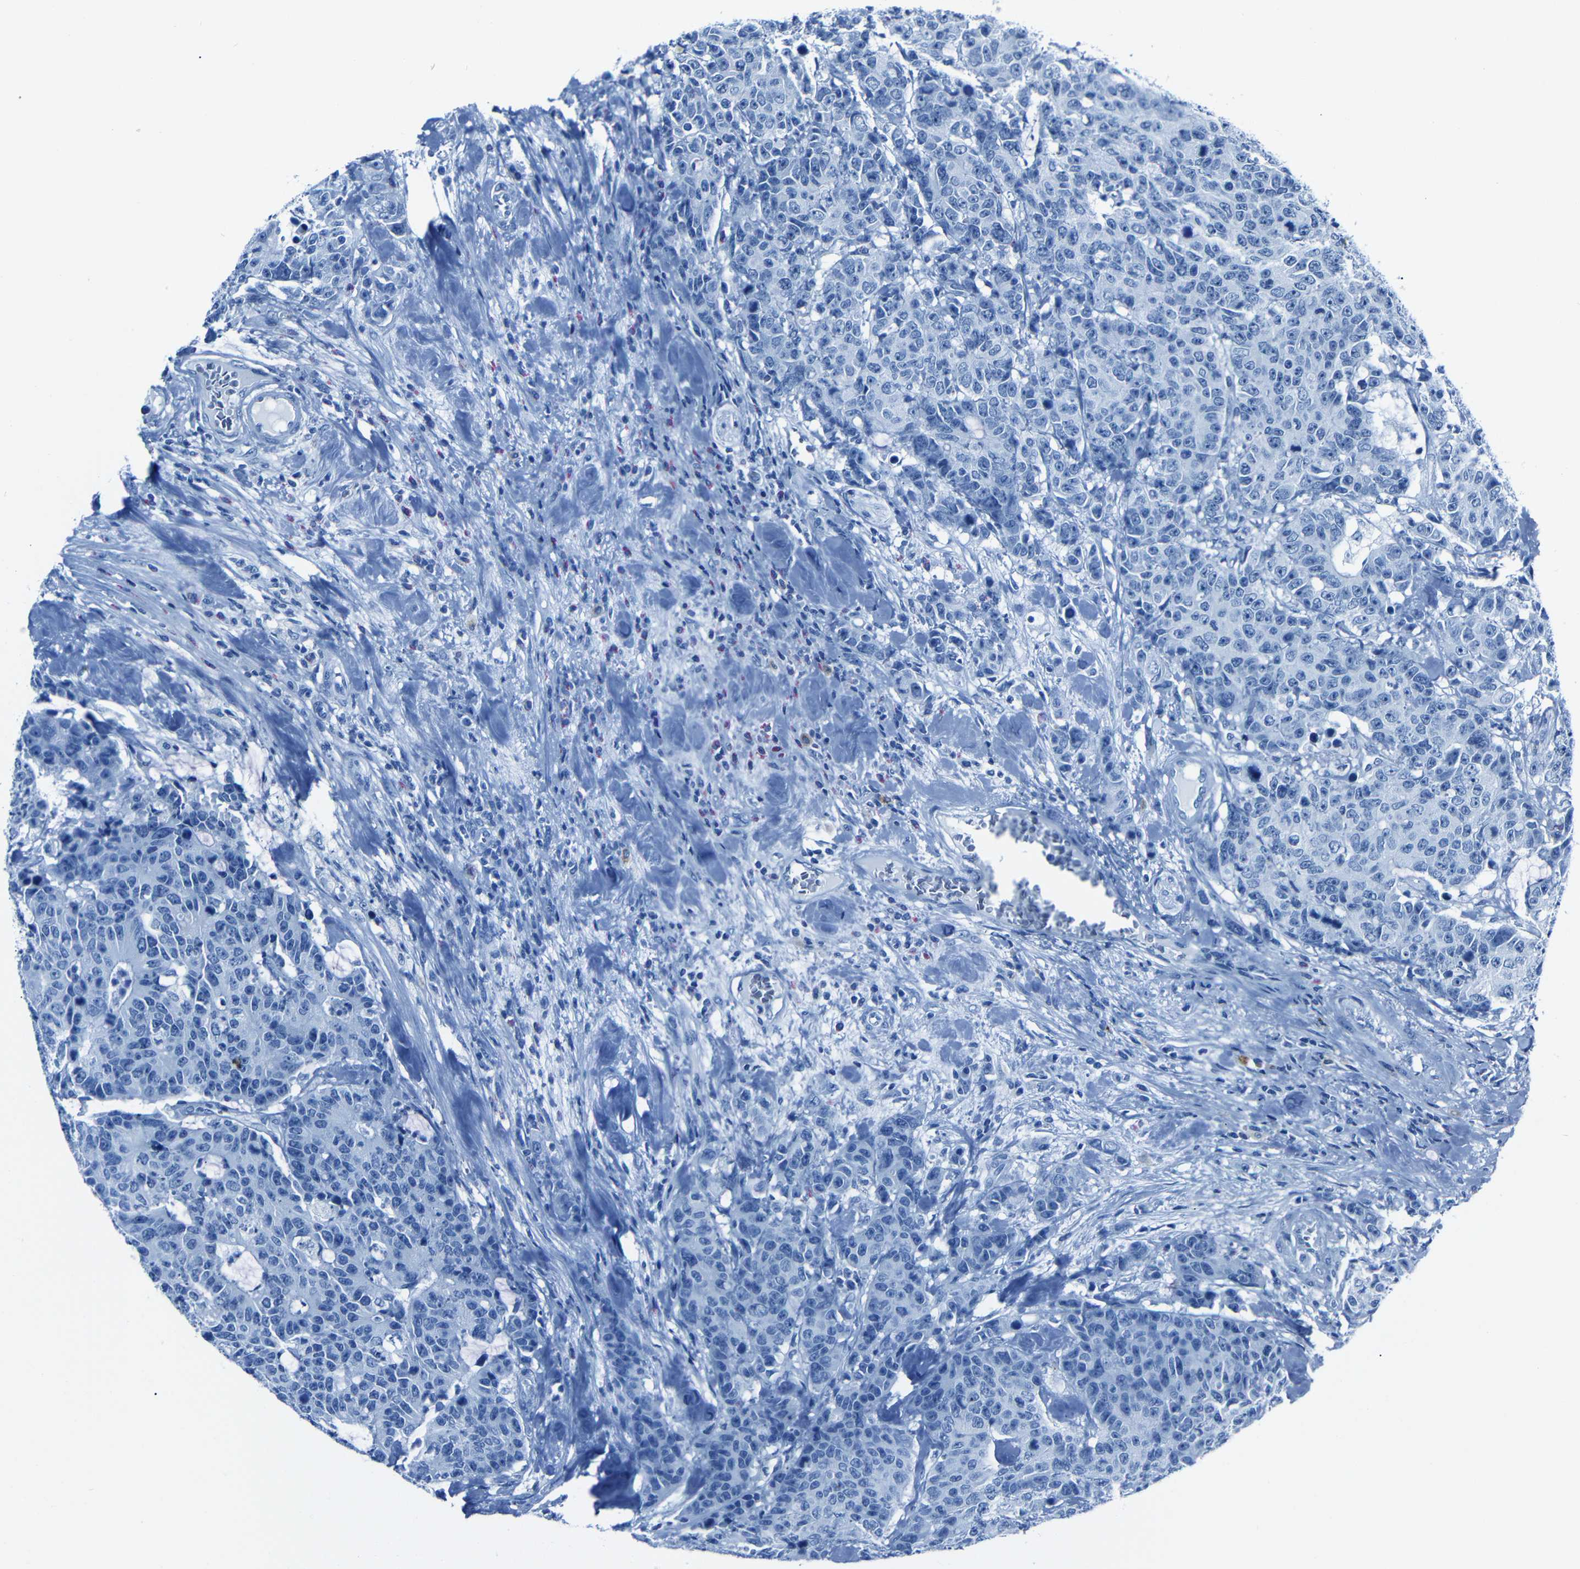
{"staining": {"intensity": "negative", "quantity": "none", "location": "none"}, "tissue": "colorectal cancer", "cell_type": "Tumor cells", "image_type": "cancer", "snomed": [{"axis": "morphology", "description": "Adenocarcinoma, NOS"}, {"axis": "topography", "description": "Colon"}], "caption": "A micrograph of human colorectal adenocarcinoma is negative for staining in tumor cells. Nuclei are stained in blue.", "gene": "CLDN11", "patient": {"sex": "female", "age": 86}}